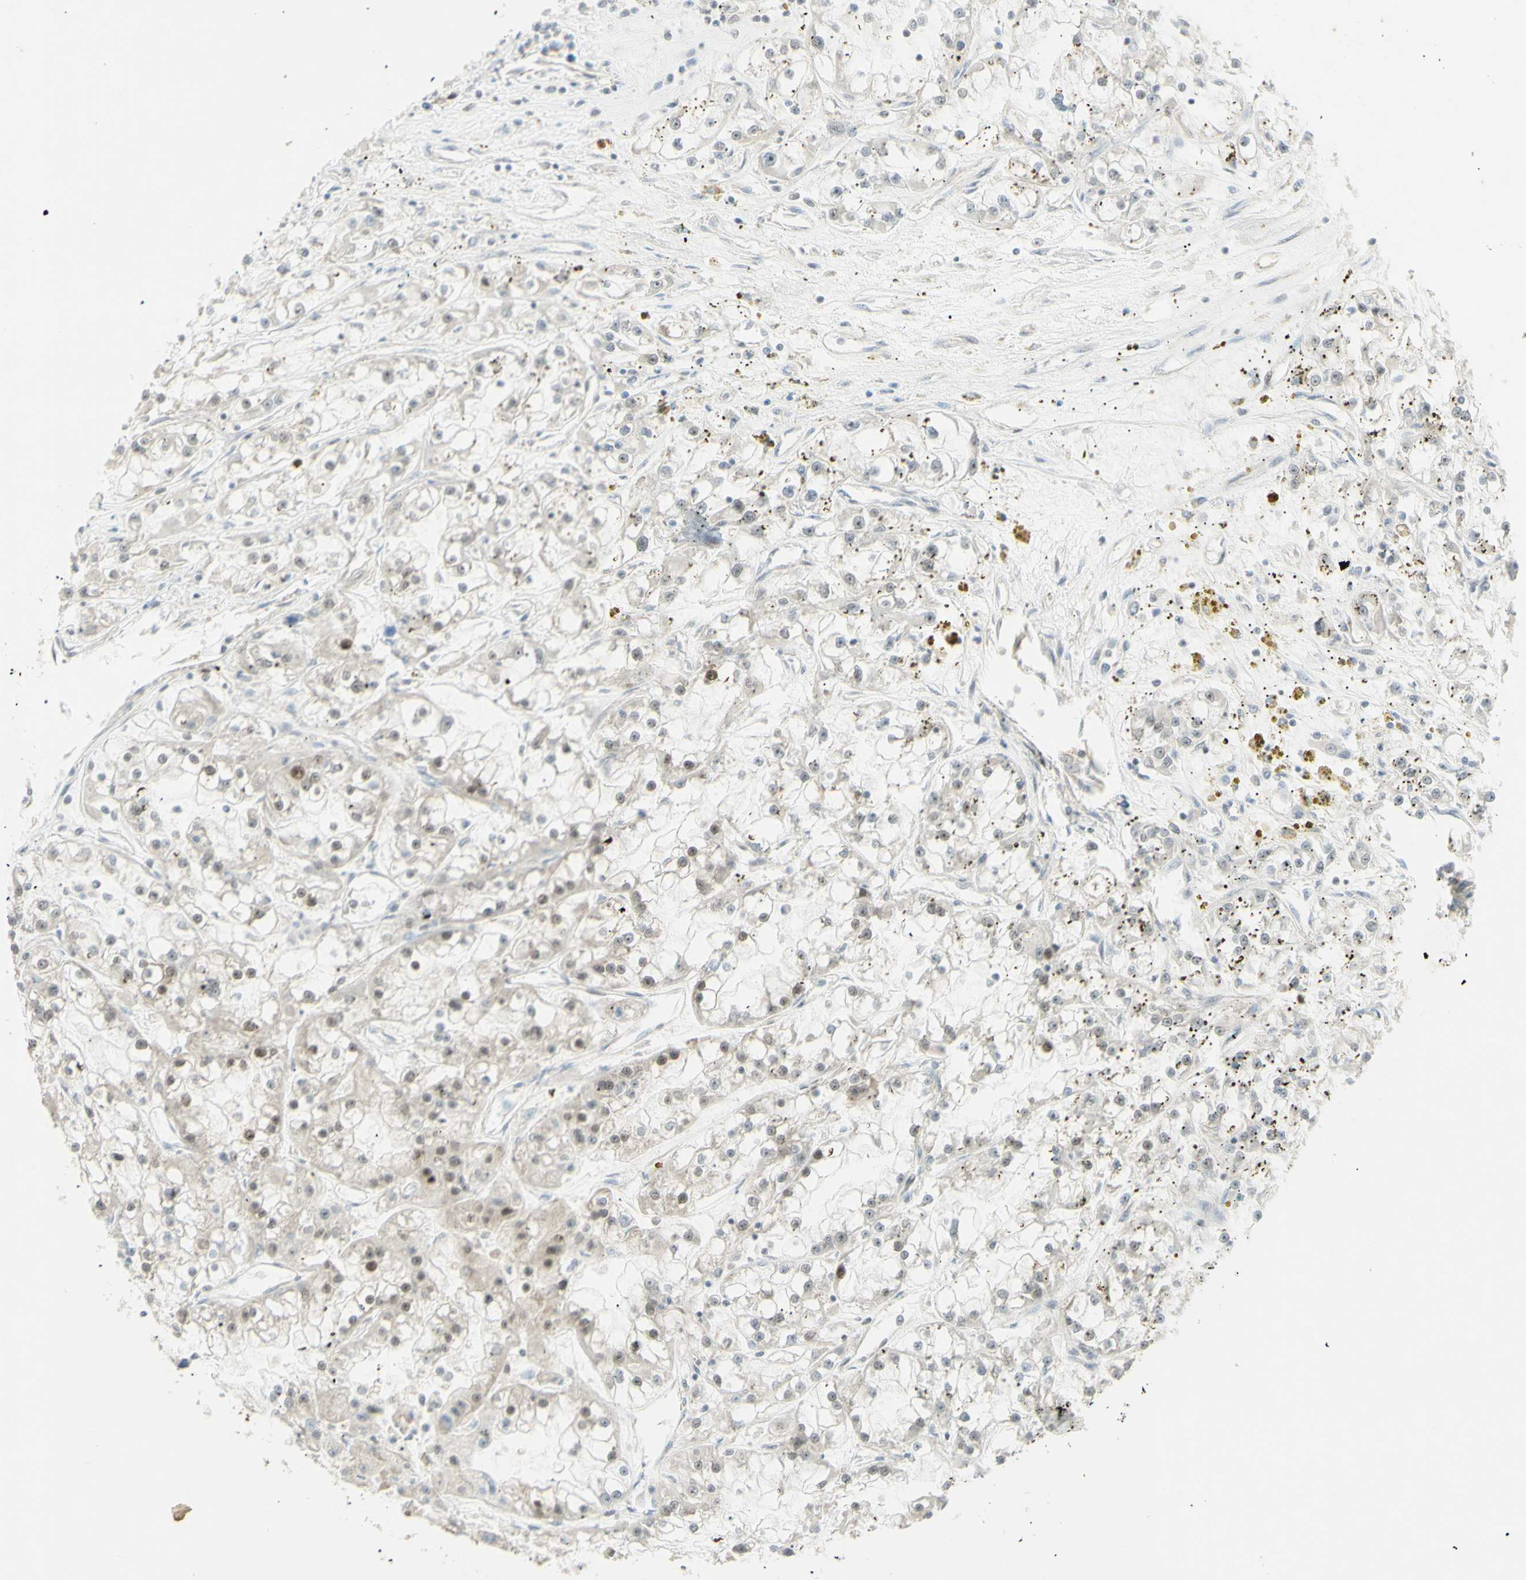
{"staining": {"intensity": "weak", "quantity": "25%-75%", "location": "nuclear"}, "tissue": "renal cancer", "cell_type": "Tumor cells", "image_type": "cancer", "snomed": [{"axis": "morphology", "description": "Adenocarcinoma, NOS"}, {"axis": "topography", "description": "Kidney"}], "caption": "A brown stain highlights weak nuclear expression of a protein in renal cancer (adenocarcinoma) tumor cells. (DAB (3,3'-diaminobenzidine) = brown stain, brightfield microscopy at high magnification).", "gene": "ZMYM6", "patient": {"sex": "female", "age": 52}}